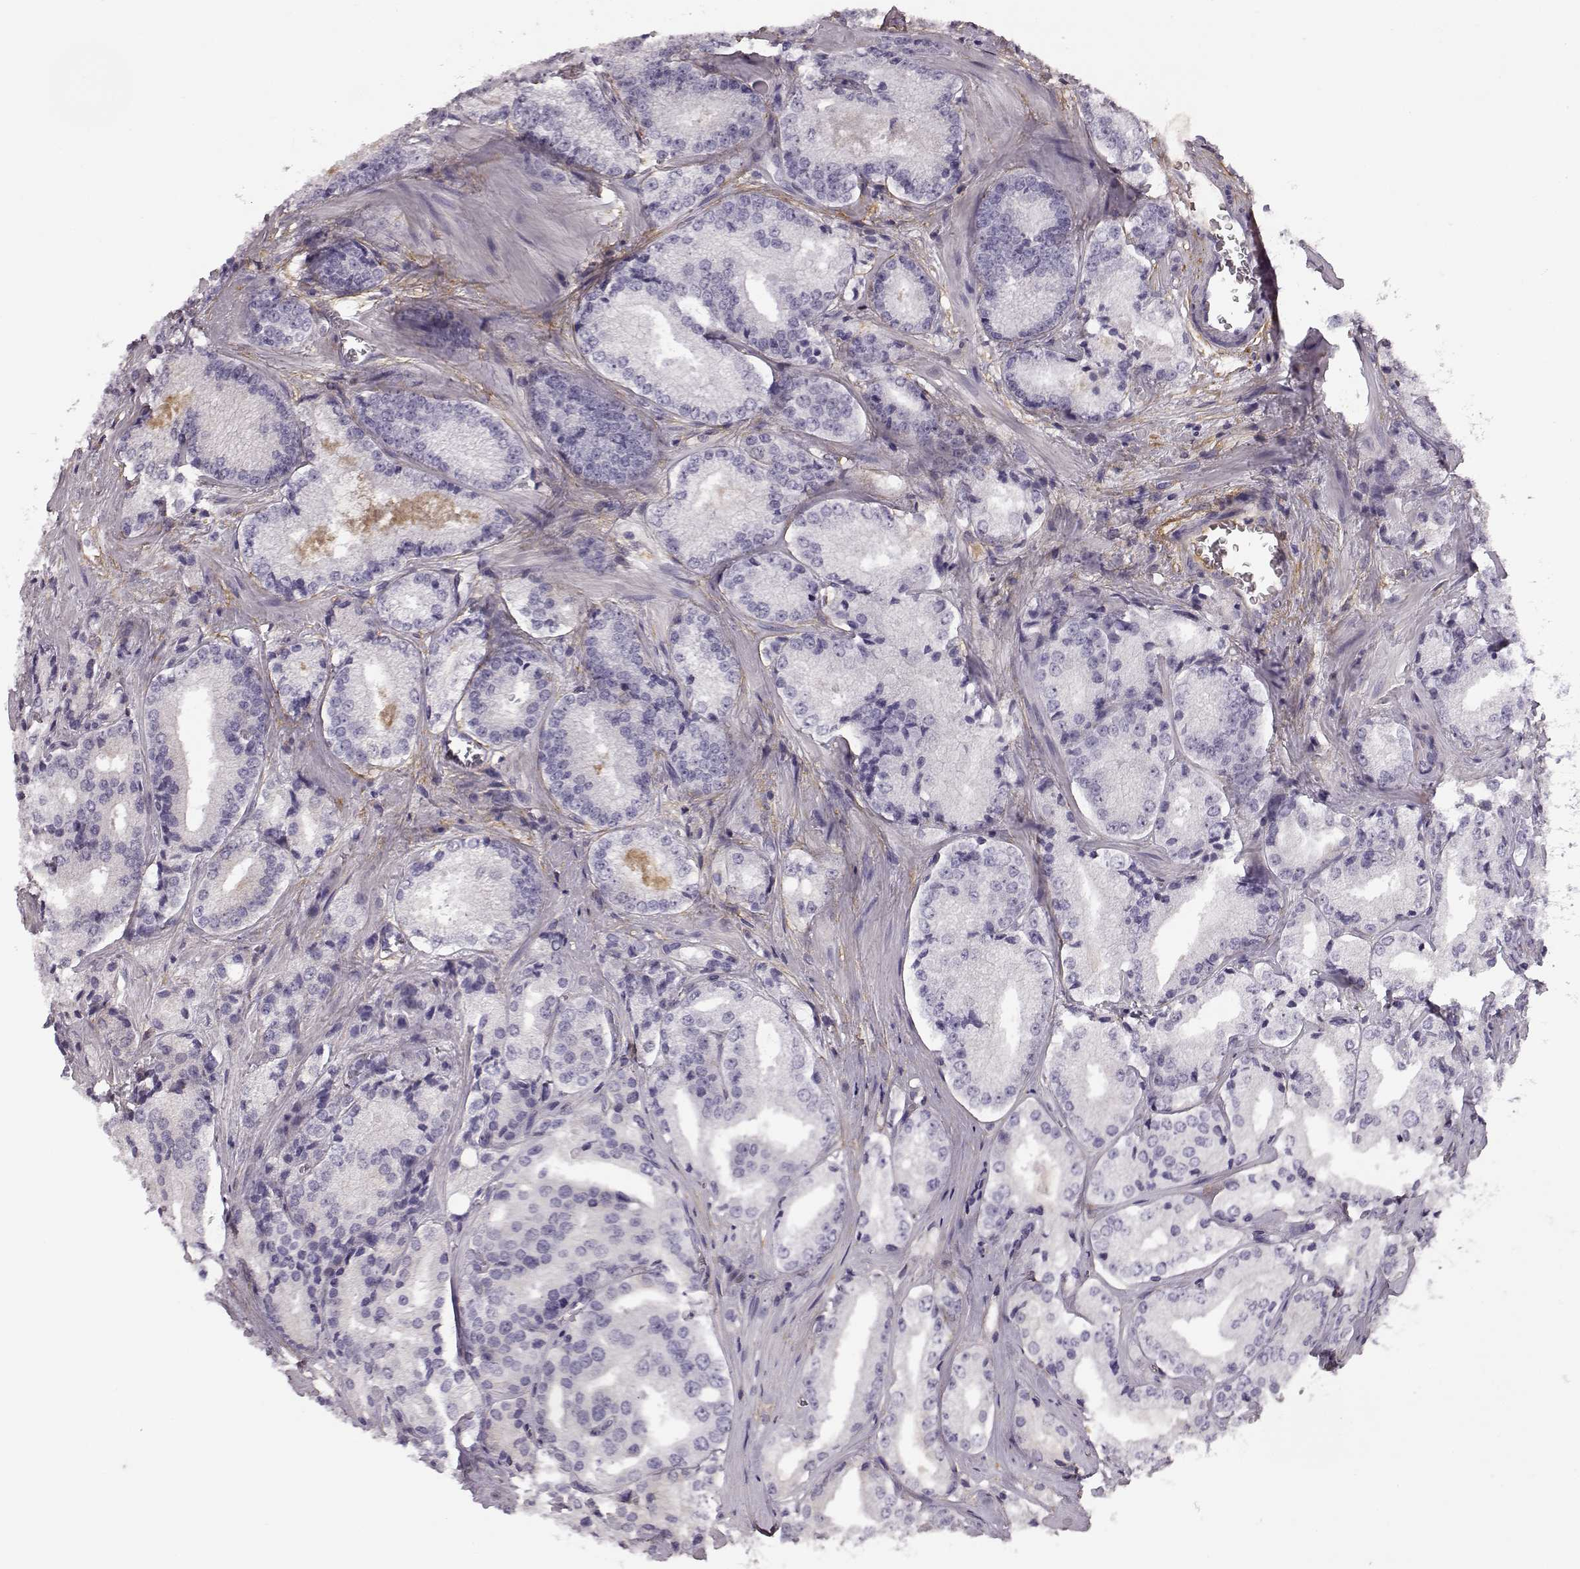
{"staining": {"intensity": "negative", "quantity": "none", "location": "none"}, "tissue": "prostate cancer", "cell_type": "Tumor cells", "image_type": "cancer", "snomed": [{"axis": "morphology", "description": "Adenocarcinoma, Low grade"}, {"axis": "topography", "description": "Prostate"}], "caption": "This is a photomicrograph of IHC staining of prostate cancer, which shows no staining in tumor cells.", "gene": "TRIM69", "patient": {"sex": "male", "age": 56}}